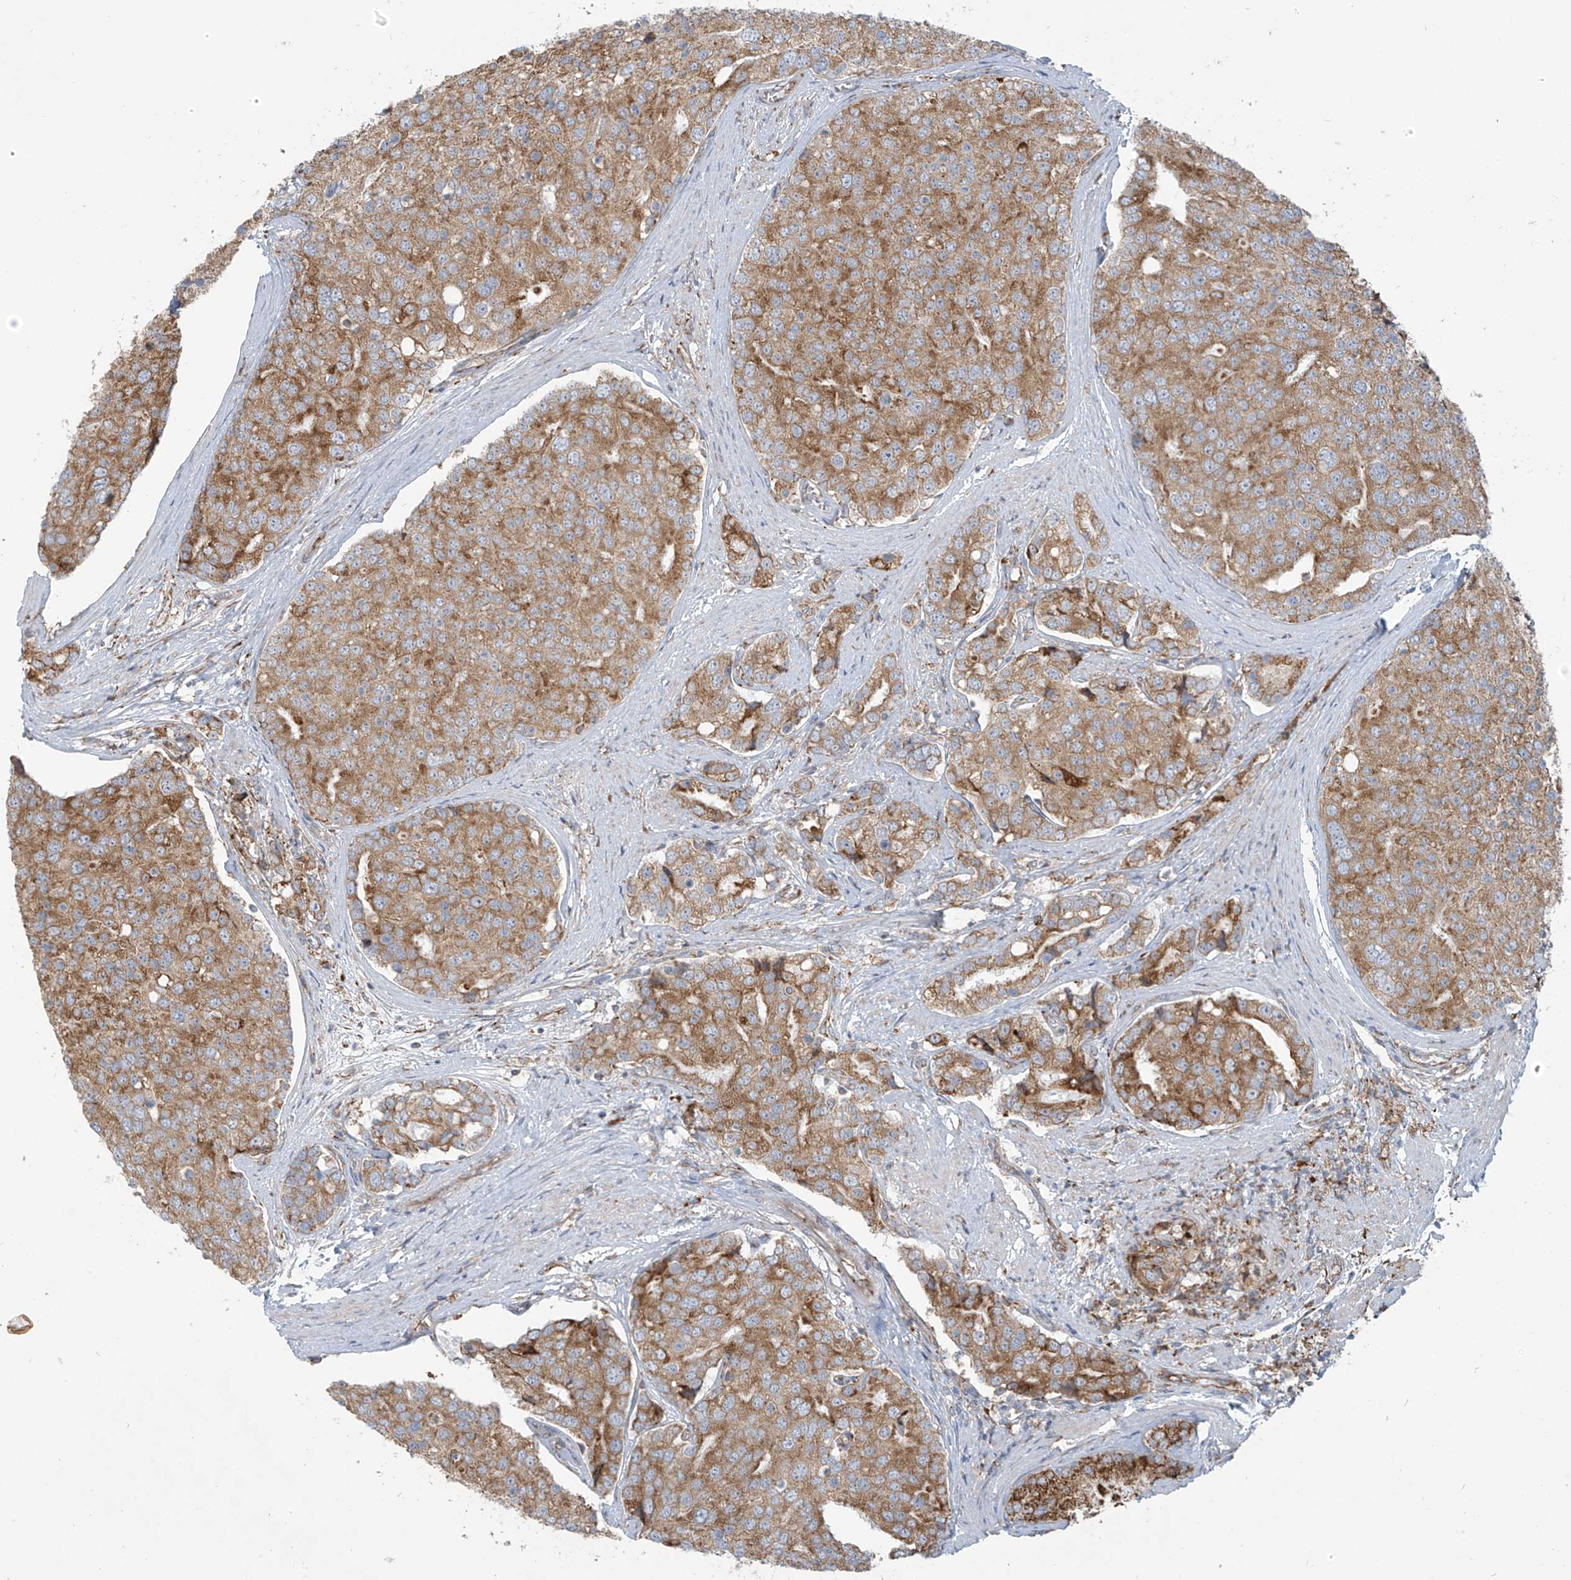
{"staining": {"intensity": "moderate", "quantity": ">75%", "location": "cytoplasmic/membranous"}, "tissue": "prostate cancer", "cell_type": "Tumor cells", "image_type": "cancer", "snomed": [{"axis": "morphology", "description": "Adenocarcinoma, High grade"}, {"axis": "topography", "description": "Prostate"}], "caption": "Prostate cancer stained with immunohistochemistry shows moderate cytoplasmic/membranous positivity in approximately >75% of tumor cells. The staining is performed using DAB brown chromogen to label protein expression. The nuclei are counter-stained blue using hematoxylin.", "gene": "KATNIP", "patient": {"sex": "male", "age": 50}}